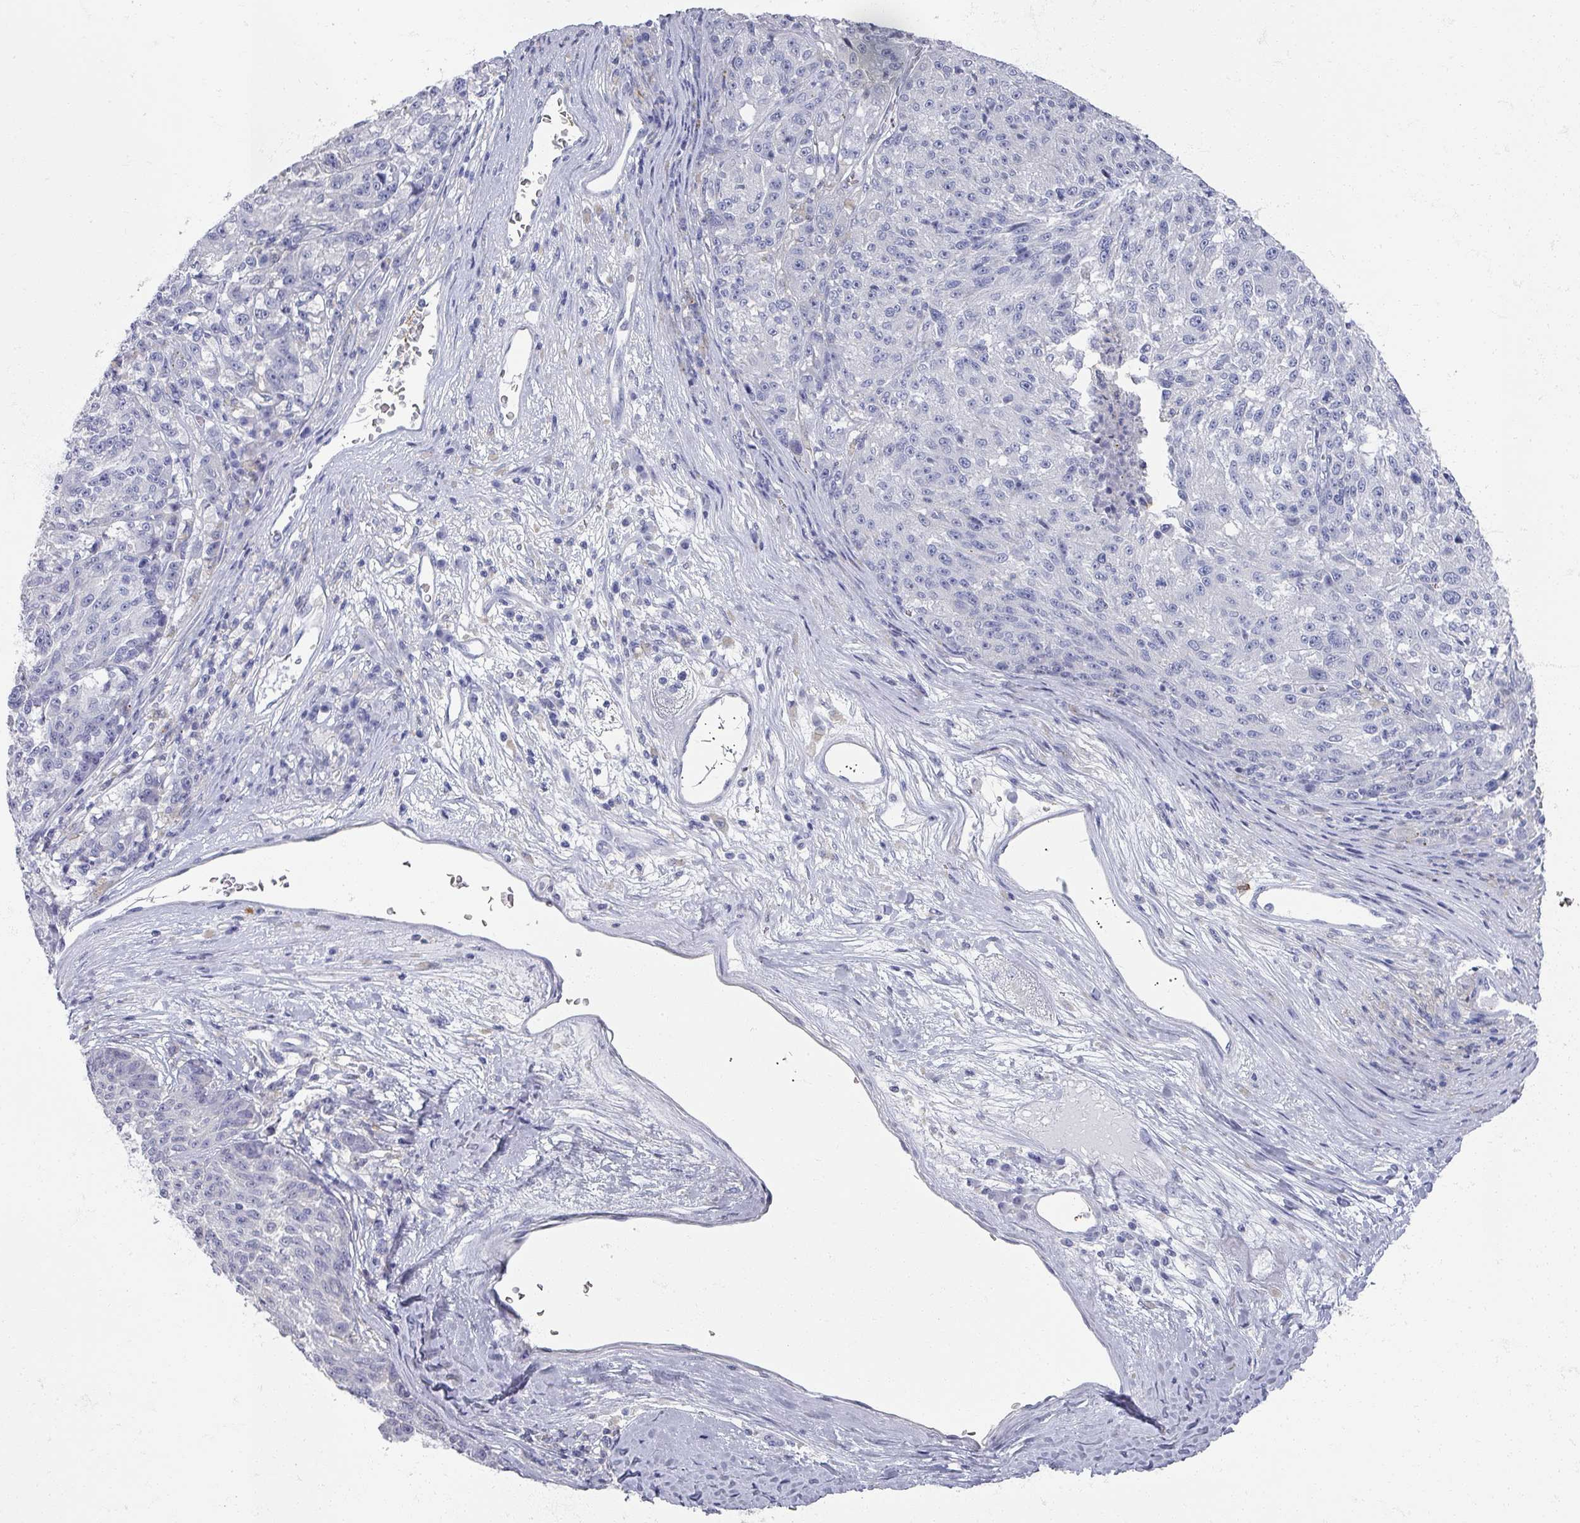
{"staining": {"intensity": "negative", "quantity": "none", "location": "none"}, "tissue": "melanoma", "cell_type": "Tumor cells", "image_type": "cancer", "snomed": [{"axis": "morphology", "description": "Malignant melanoma, NOS"}, {"axis": "topography", "description": "Skin"}], "caption": "Tumor cells are negative for brown protein staining in malignant melanoma.", "gene": "OMG", "patient": {"sex": "male", "age": 53}}